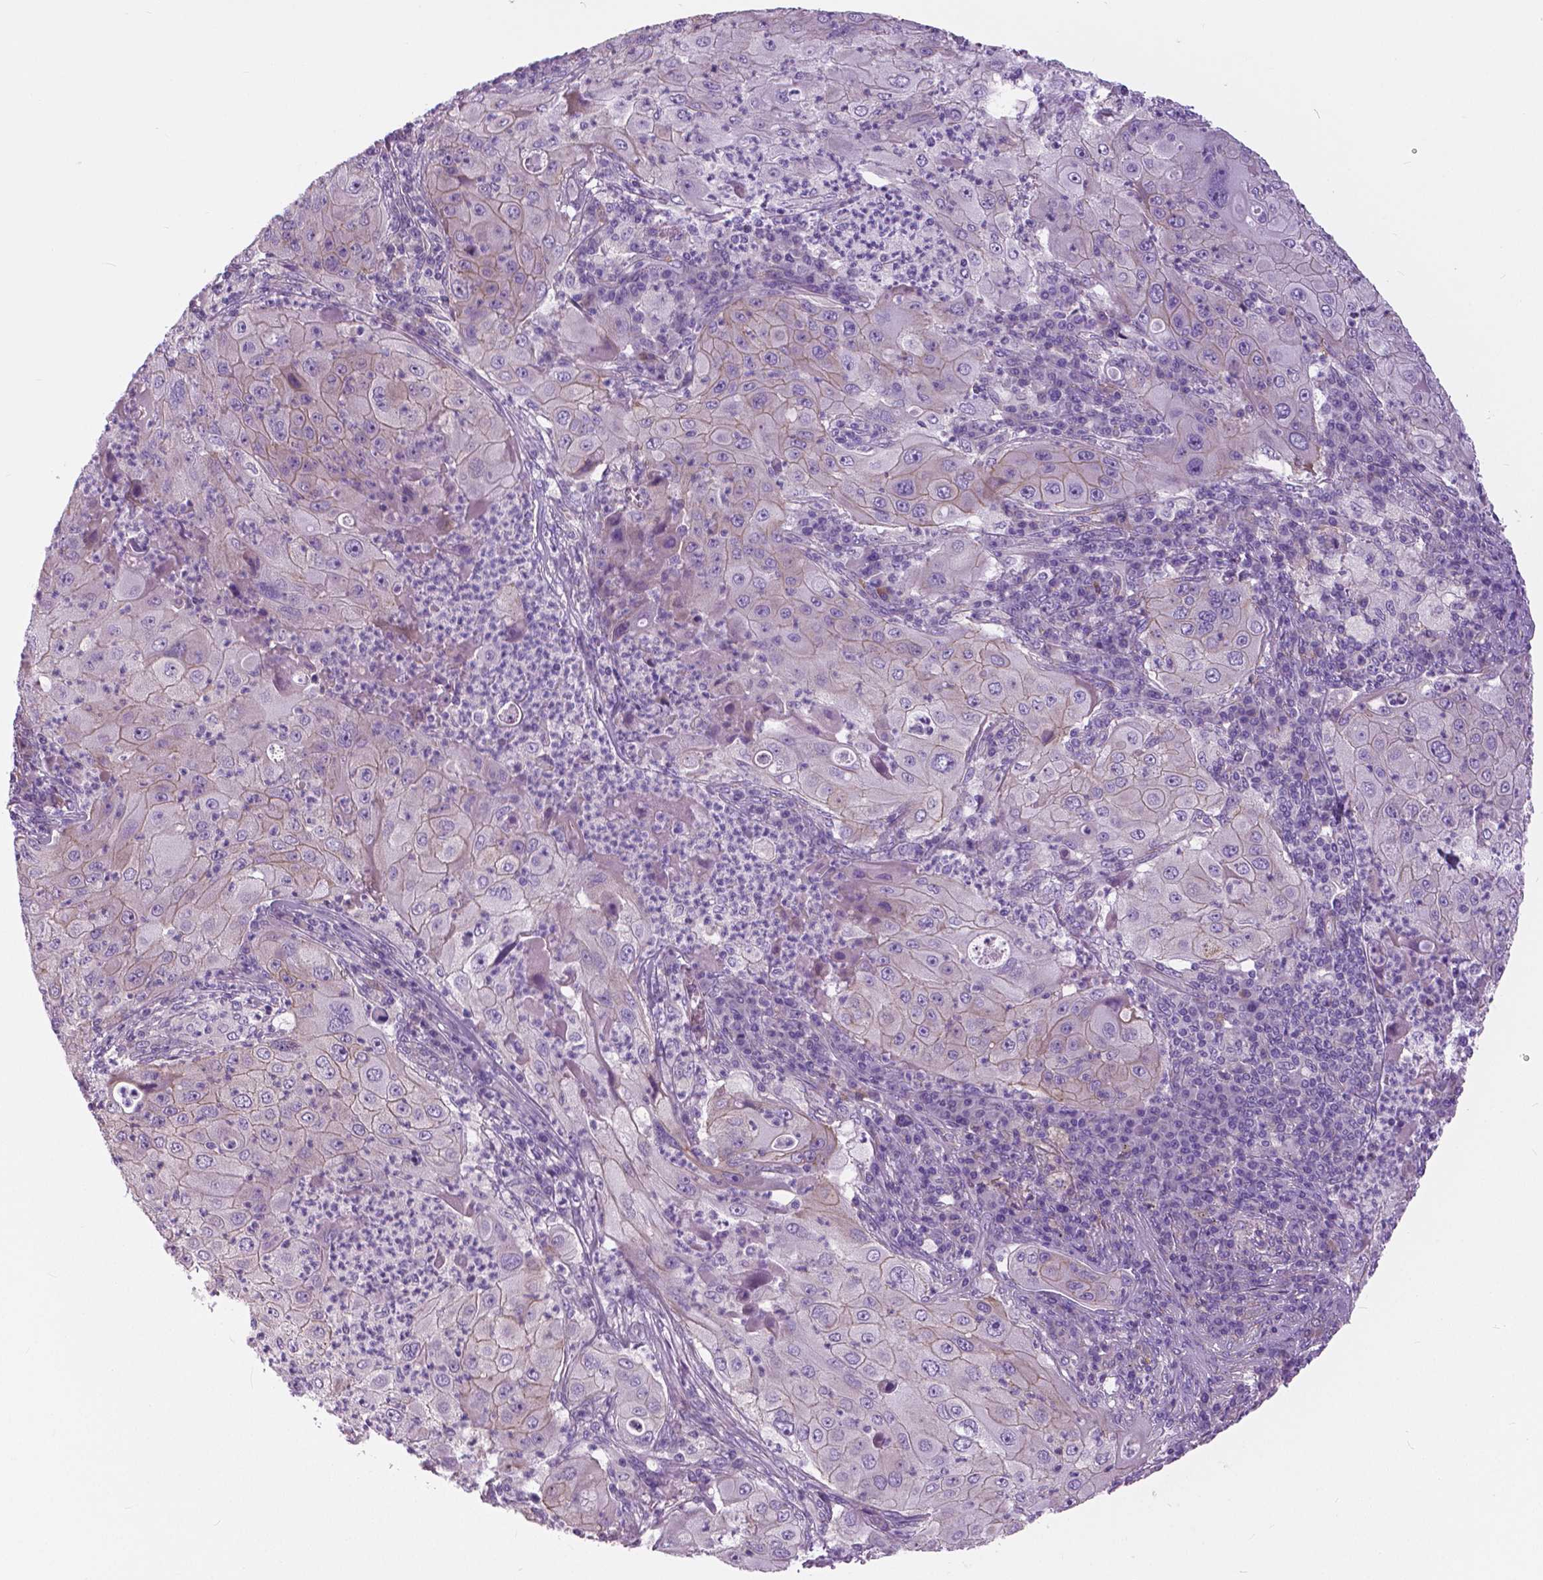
{"staining": {"intensity": "negative", "quantity": "none", "location": "none"}, "tissue": "lung cancer", "cell_type": "Tumor cells", "image_type": "cancer", "snomed": [{"axis": "morphology", "description": "Squamous cell carcinoma, NOS"}, {"axis": "topography", "description": "Lung"}], "caption": "This is an immunohistochemistry (IHC) photomicrograph of human lung cancer (squamous cell carcinoma). There is no staining in tumor cells.", "gene": "SERPINI1", "patient": {"sex": "female", "age": 59}}